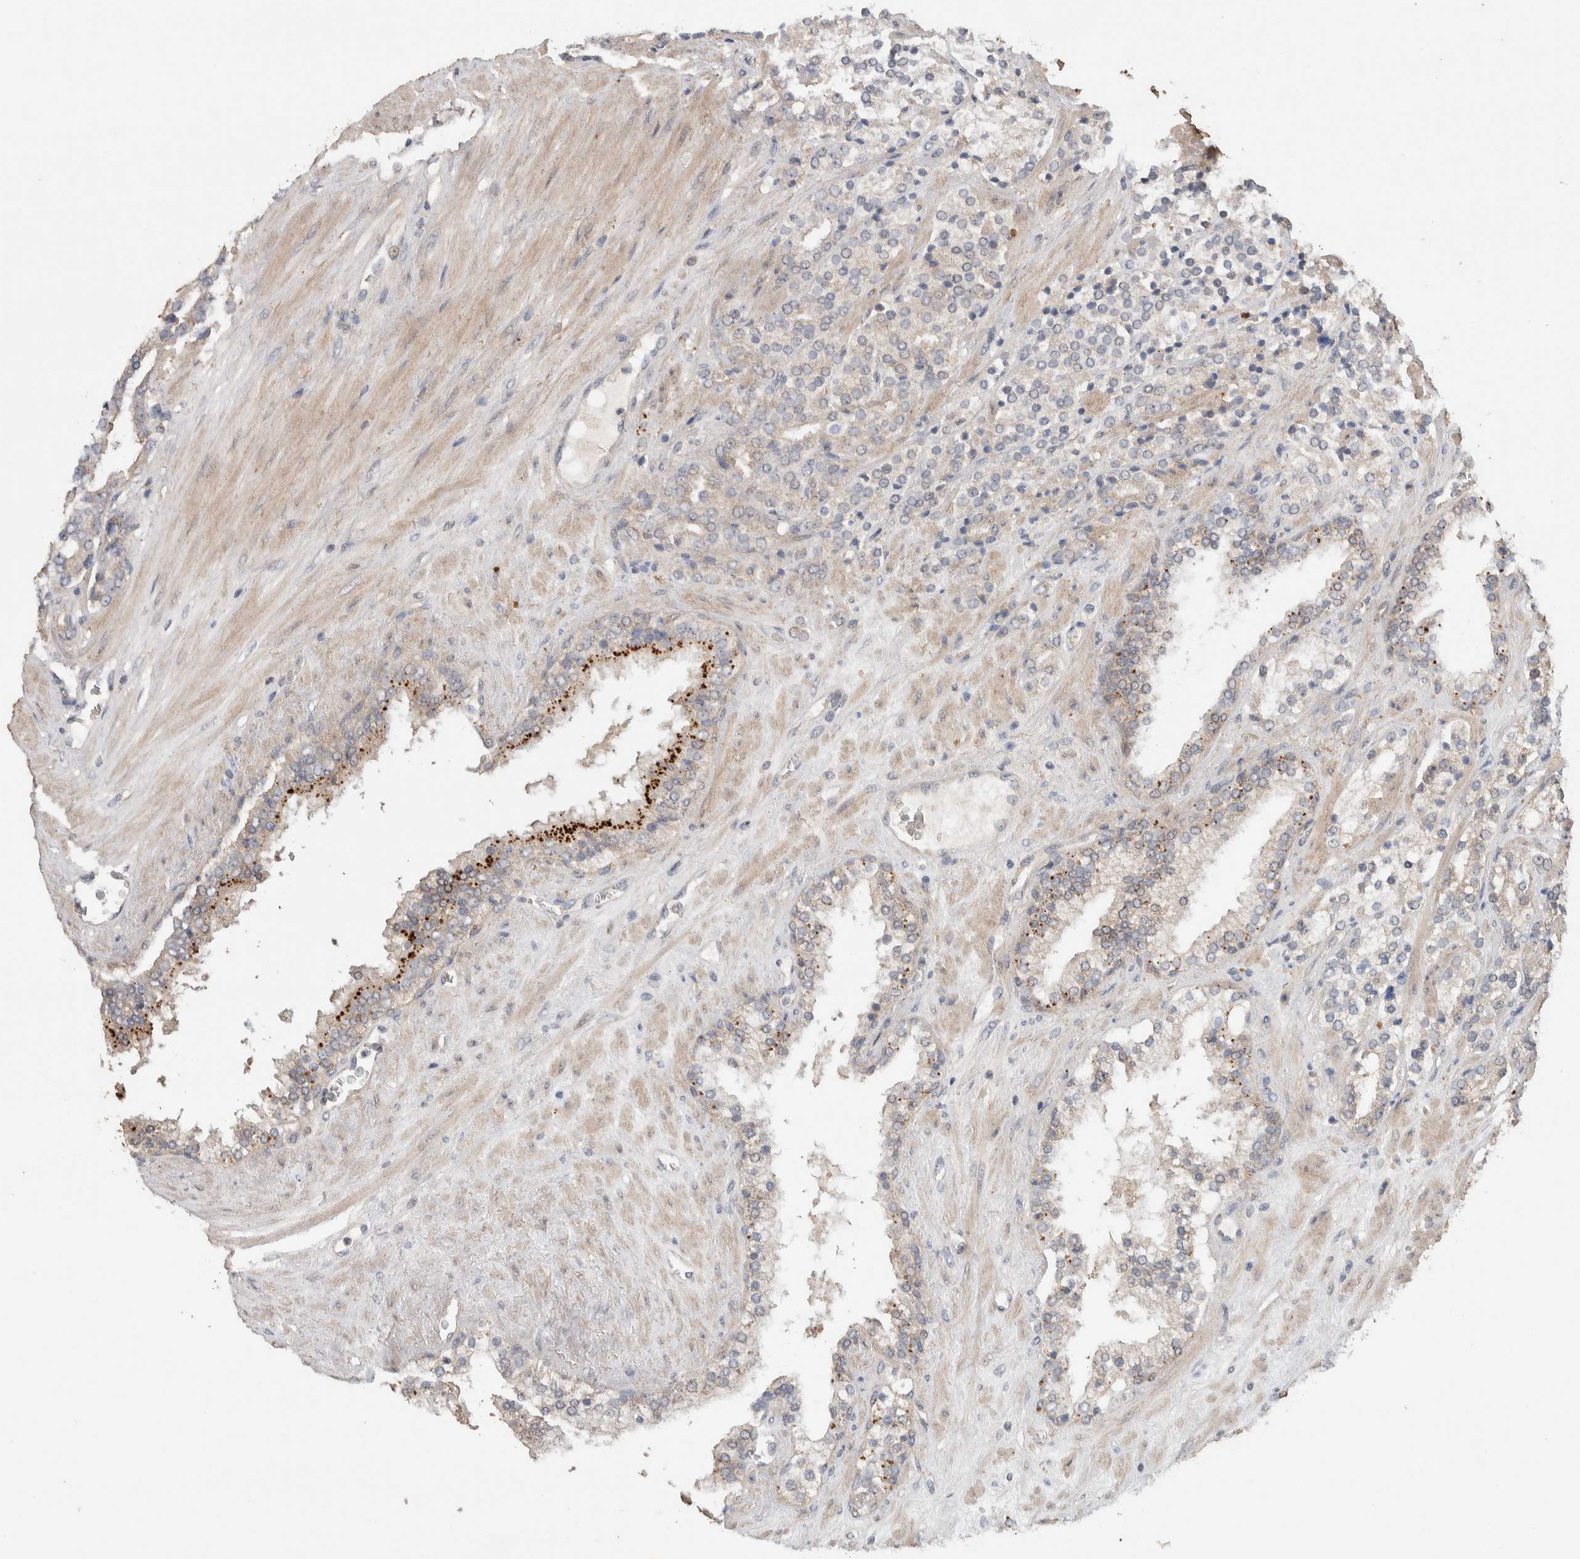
{"staining": {"intensity": "weak", "quantity": "<25%", "location": "cytoplasmic/membranous"}, "tissue": "prostate cancer", "cell_type": "Tumor cells", "image_type": "cancer", "snomed": [{"axis": "morphology", "description": "Adenocarcinoma, High grade"}, {"axis": "topography", "description": "Prostate"}], "caption": "IHC histopathology image of prostate high-grade adenocarcinoma stained for a protein (brown), which displays no expression in tumor cells.", "gene": "KCNJ5", "patient": {"sex": "male", "age": 71}}